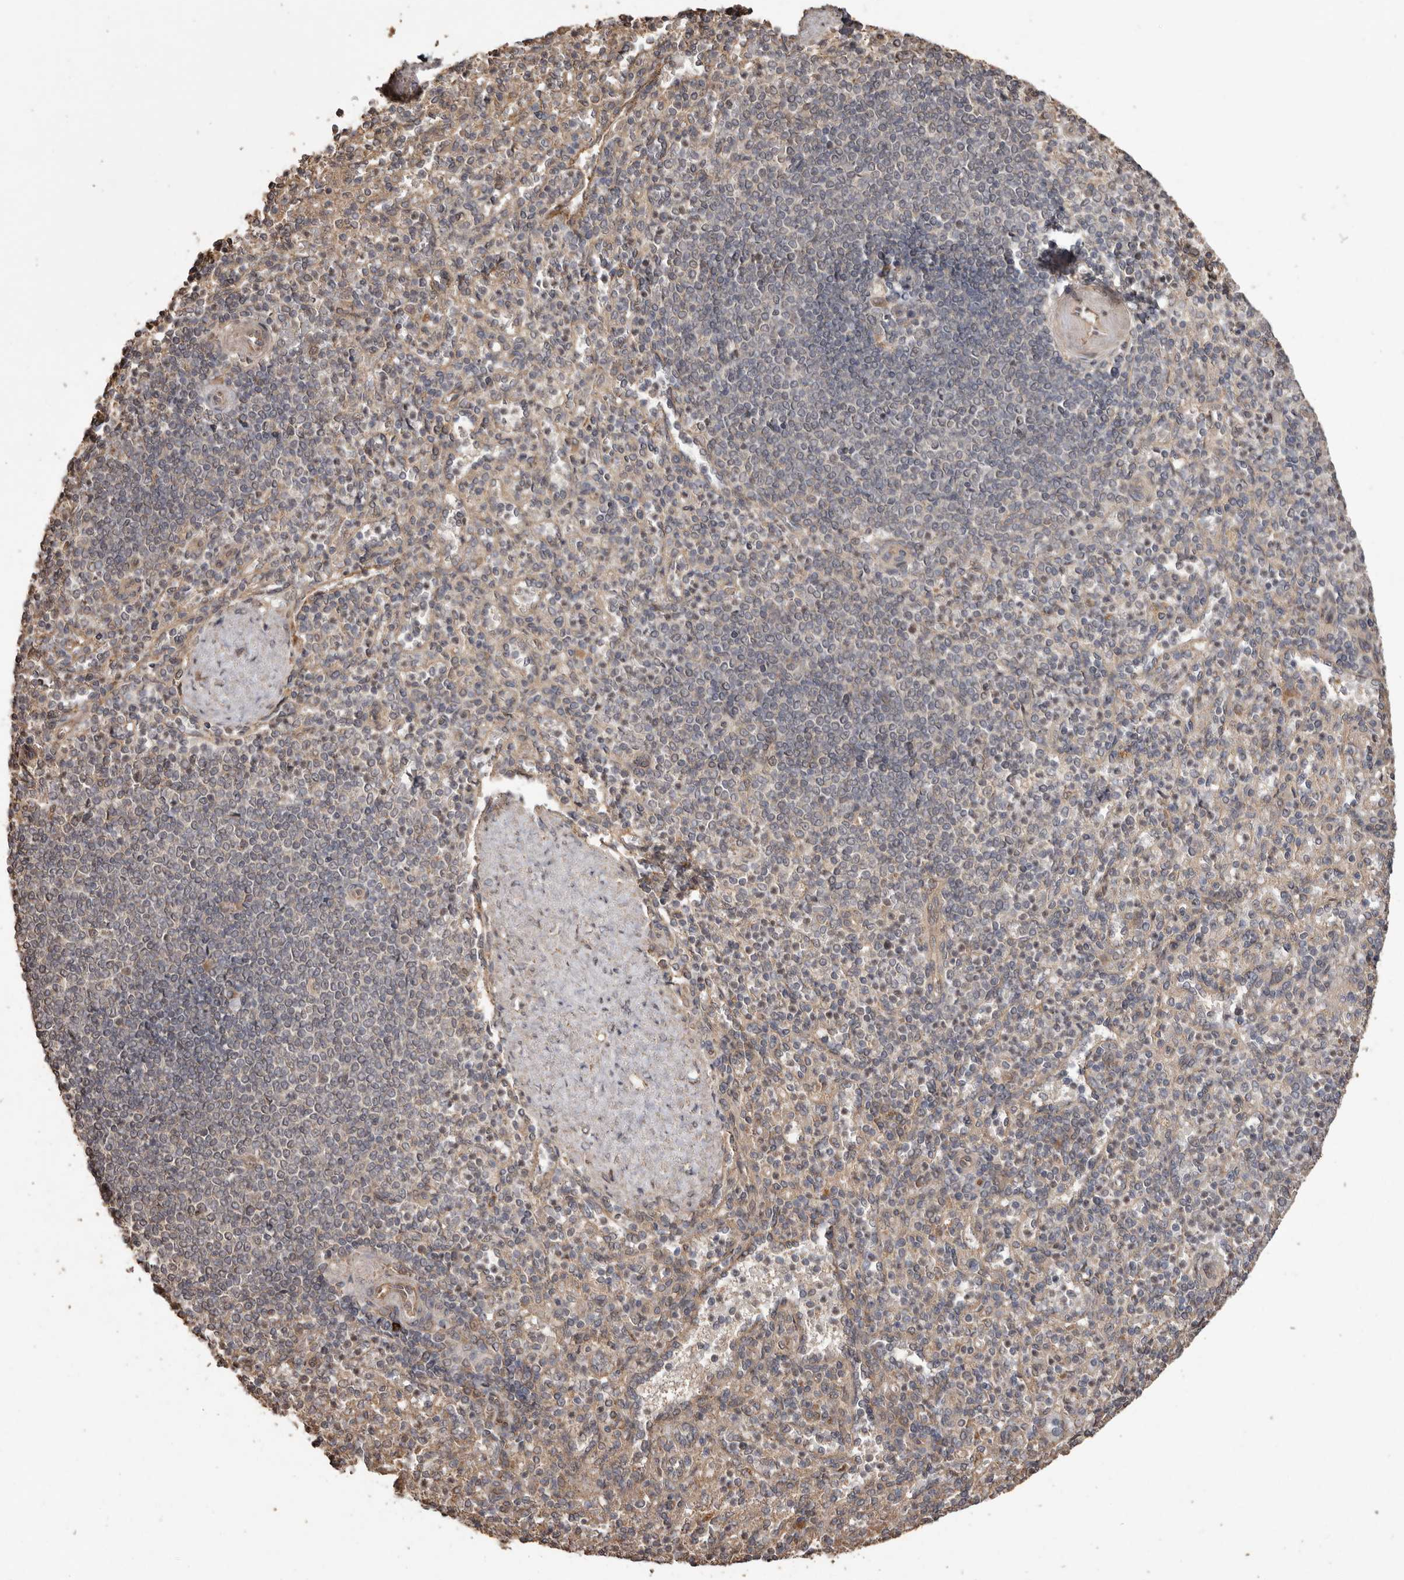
{"staining": {"intensity": "weak", "quantity": "25%-75%", "location": "cytoplasmic/membranous"}, "tissue": "spleen", "cell_type": "Cells in red pulp", "image_type": "normal", "snomed": [{"axis": "morphology", "description": "Normal tissue, NOS"}, {"axis": "topography", "description": "Spleen"}], "caption": "Immunohistochemistry (IHC) of benign human spleen shows low levels of weak cytoplasmic/membranous expression in about 25%-75% of cells in red pulp.", "gene": "NUP43", "patient": {"sex": "female", "age": 74}}